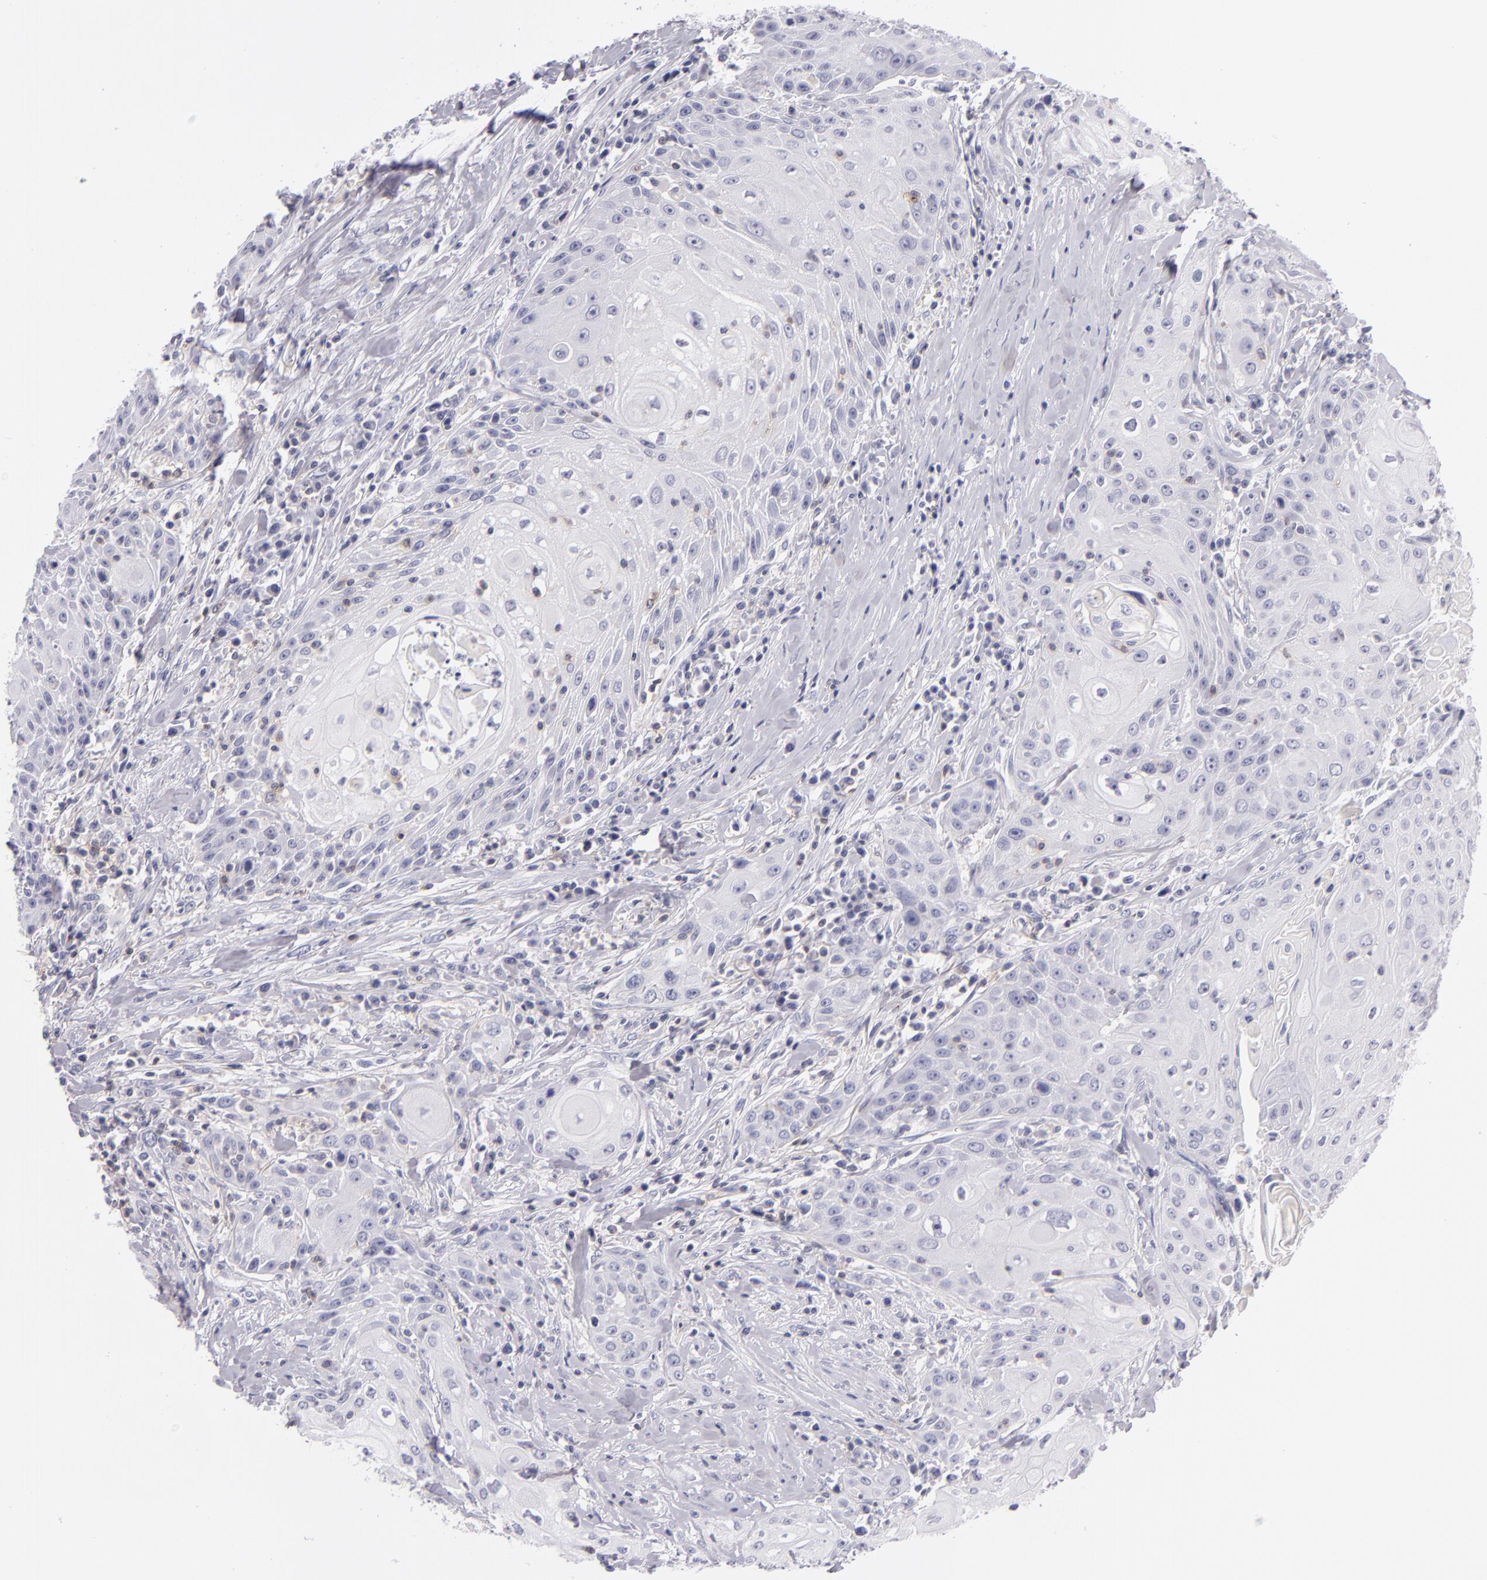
{"staining": {"intensity": "negative", "quantity": "none", "location": "none"}, "tissue": "head and neck cancer", "cell_type": "Tumor cells", "image_type": "cancer", "snomed": [{"axis": "morphology", "description": "Squamous cell carcinoma, NOS"}, {"axis": "topography", "description": "Oral tissue"}, {"axis": "topography", "description": "Head-Neck"}], "caption": "This is an IHC image of human head and neck cancer. There is no expression in tumor cells.", "gene": "CD48", "patient": {"sex": "female", "age": 82}}